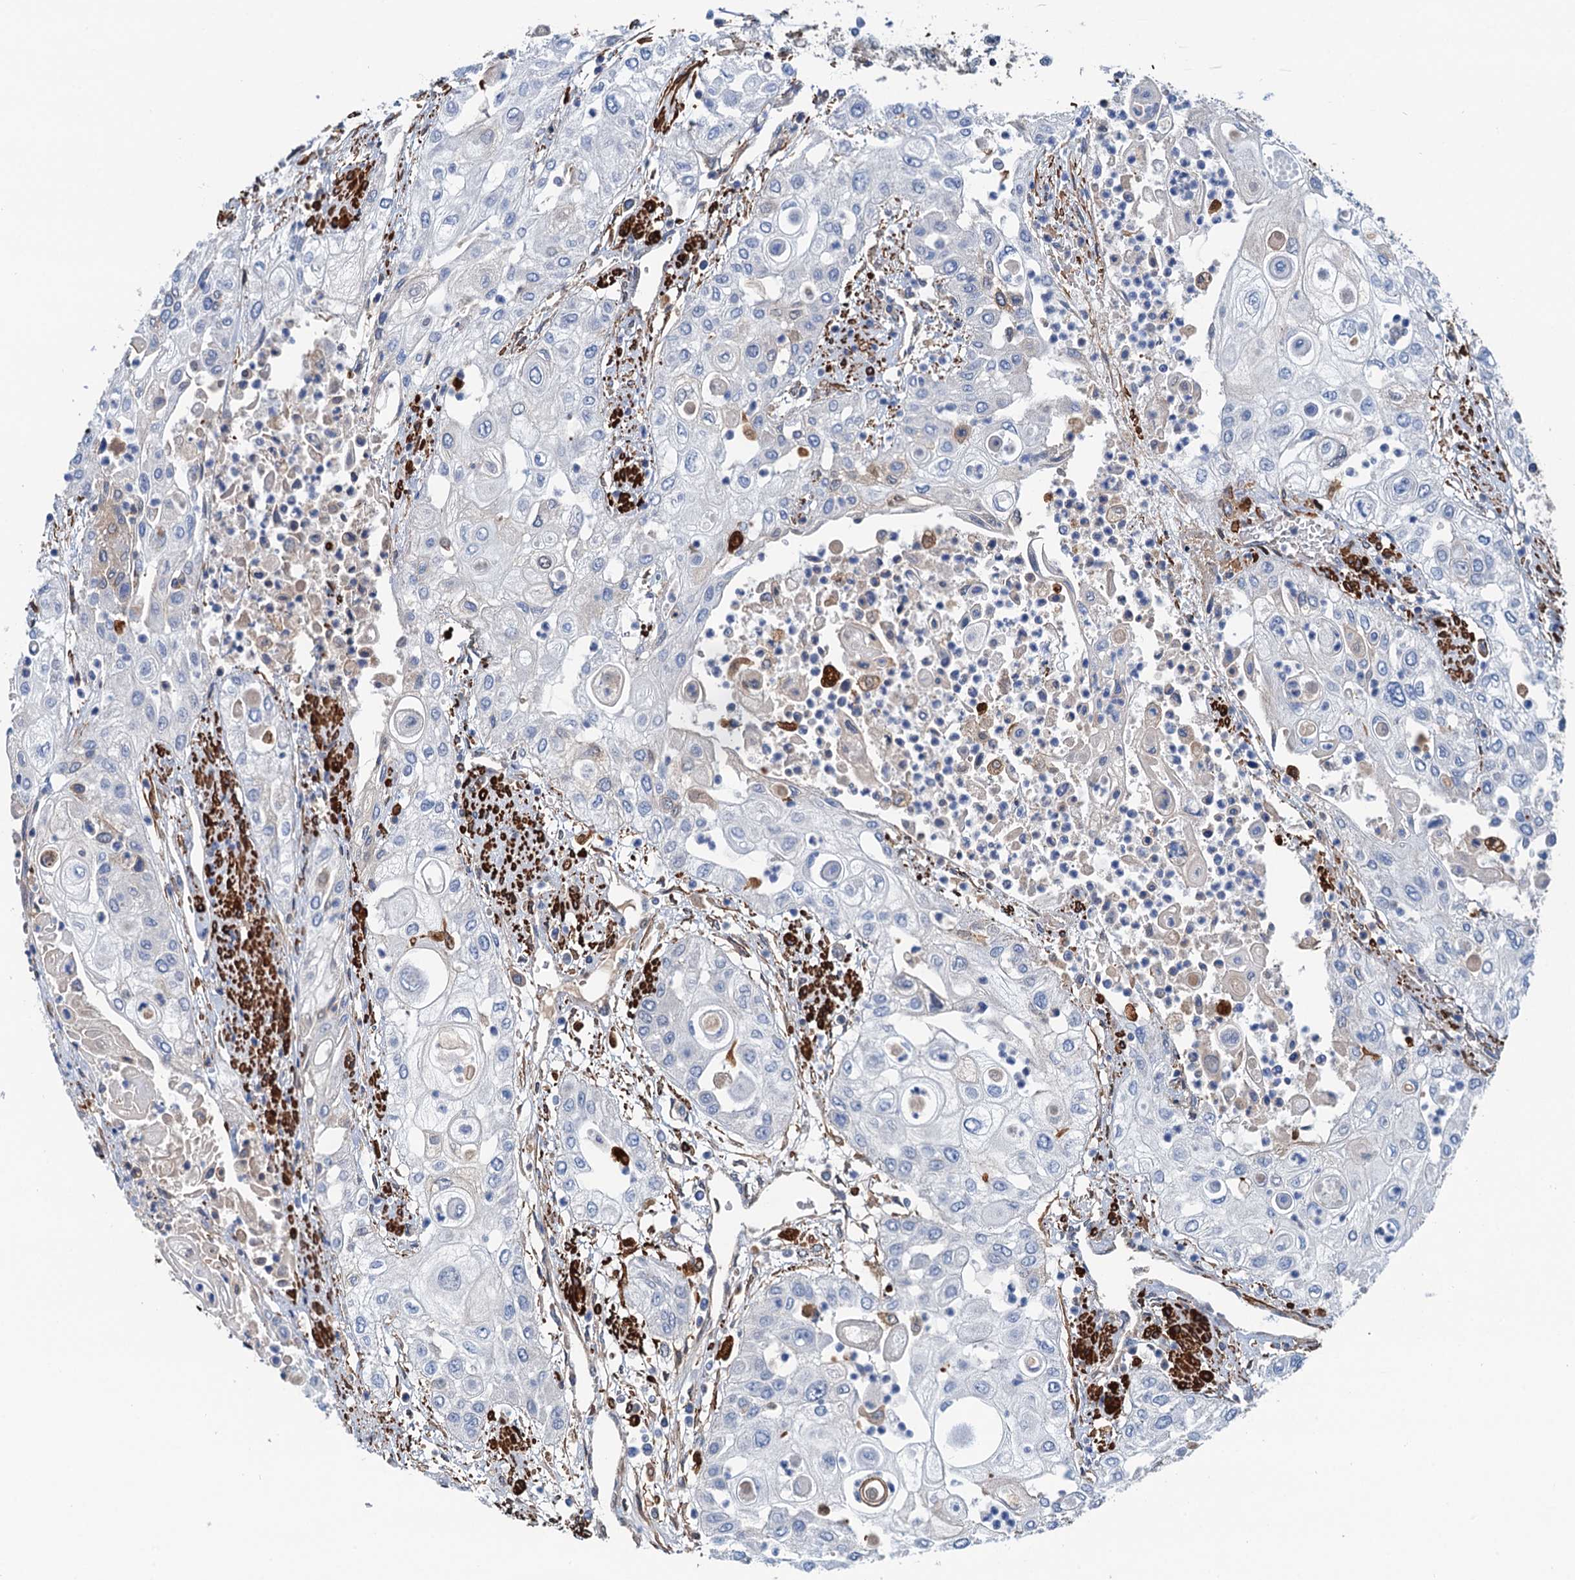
{"staining": {"intensity": "negative", "quantity": "none", "location": "none"}, "tissue": "urothelial cancer", "cell_type": "Tumor cells", "image_type": "cancer", "snomed": [{"axis": "morphology", "description": "Urothelial carcinoma, High grade"}, {"axis": "topography", "description": "Urinary bladder"}], "caption": "High power microscopy photomicrograph of an immunohistochemistry (IHC) photomicrograph of high-grade urothelial carcinoma, revealing no significant positivity in tumor cells.", "gene": "CSTPP1", "patient": {"sex": "female", "age": 79}}